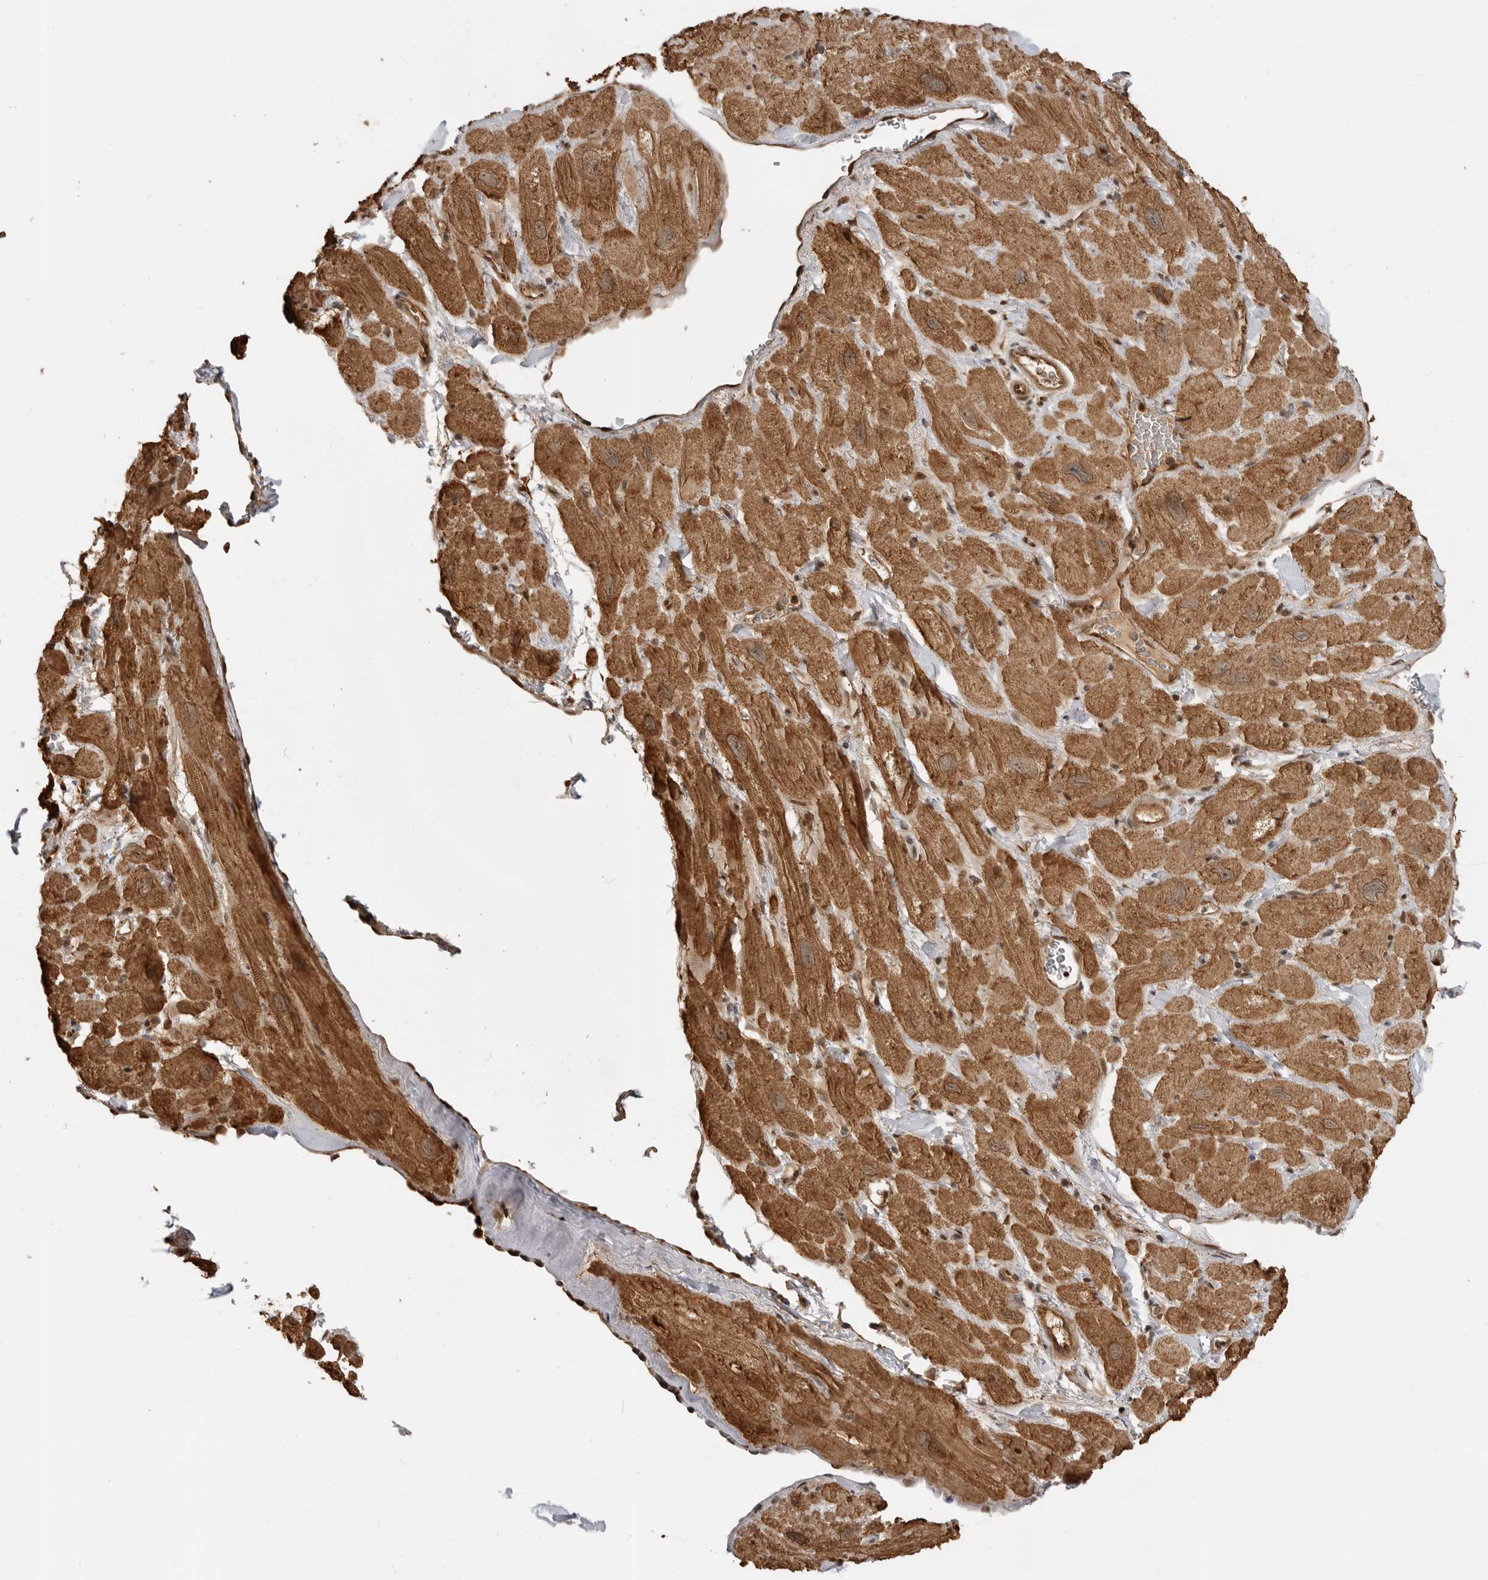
{"staining": {"intensity": "moderate", "quantity": ">75%", "location": "cytoplasmic/membranous,nuclear"}, "tissue": "heart muscle", "cell_type": "Cardiomyocytes", "image_type": "normal", "snomed": [{"axis": "morphology", "description": "Normal tissue, NOS"}, {"axis": "topography", "description": "Heart"}], "caption": "Immunohistochemistry image of normal heart muscle: heart muscle stained using IHC displays medium levels of moderate protein expression localized specifically in the cytoplasmic/membranous,nuclear of cardiomyocytes, appearing as a cytoplasmic/membranous,nuclear brown color.", "gene": "BMP2K", "patient": {"sex": "male", "age": 49}}